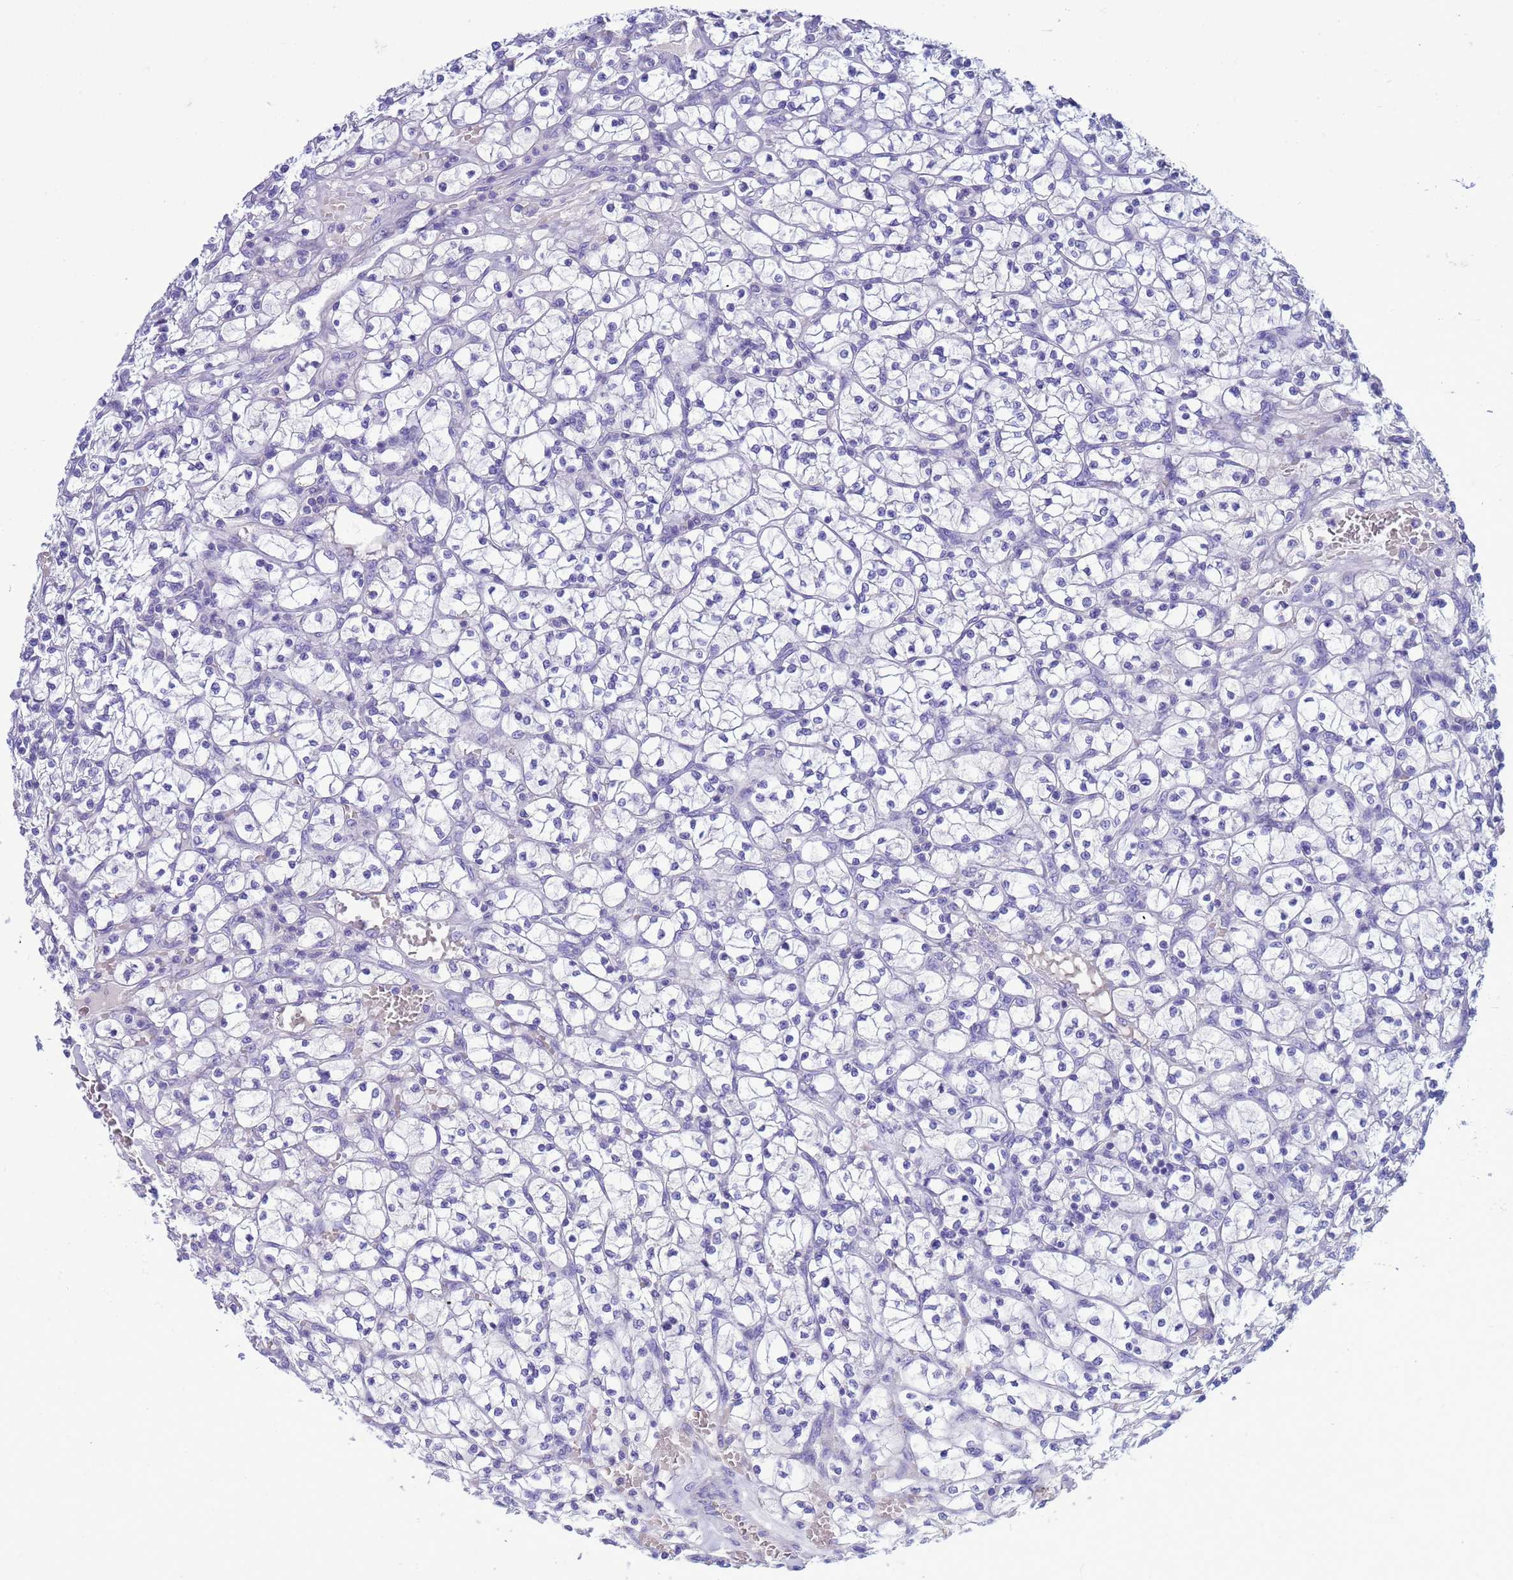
{"staining": {"intensity": "negative", "quantity": "none", "location": "none"}, "tissue": "renal cancer", "cell_type": "Tumor cells", "image_type": "cancer", "snomed": [{"axis": "morphology", "description": "Adenocarcinoma, NOS"}, {"axis": "topography", "description": "Kidney"}], "caption": "An image of human adenocarcinoma (renal) is negative for staining in tumor cells. (DAB immunohistochemistry visualized using brightfield microscopy, high magnification).", "gene": "SYCN", "patient": {"sex": "female", "age": 64}}